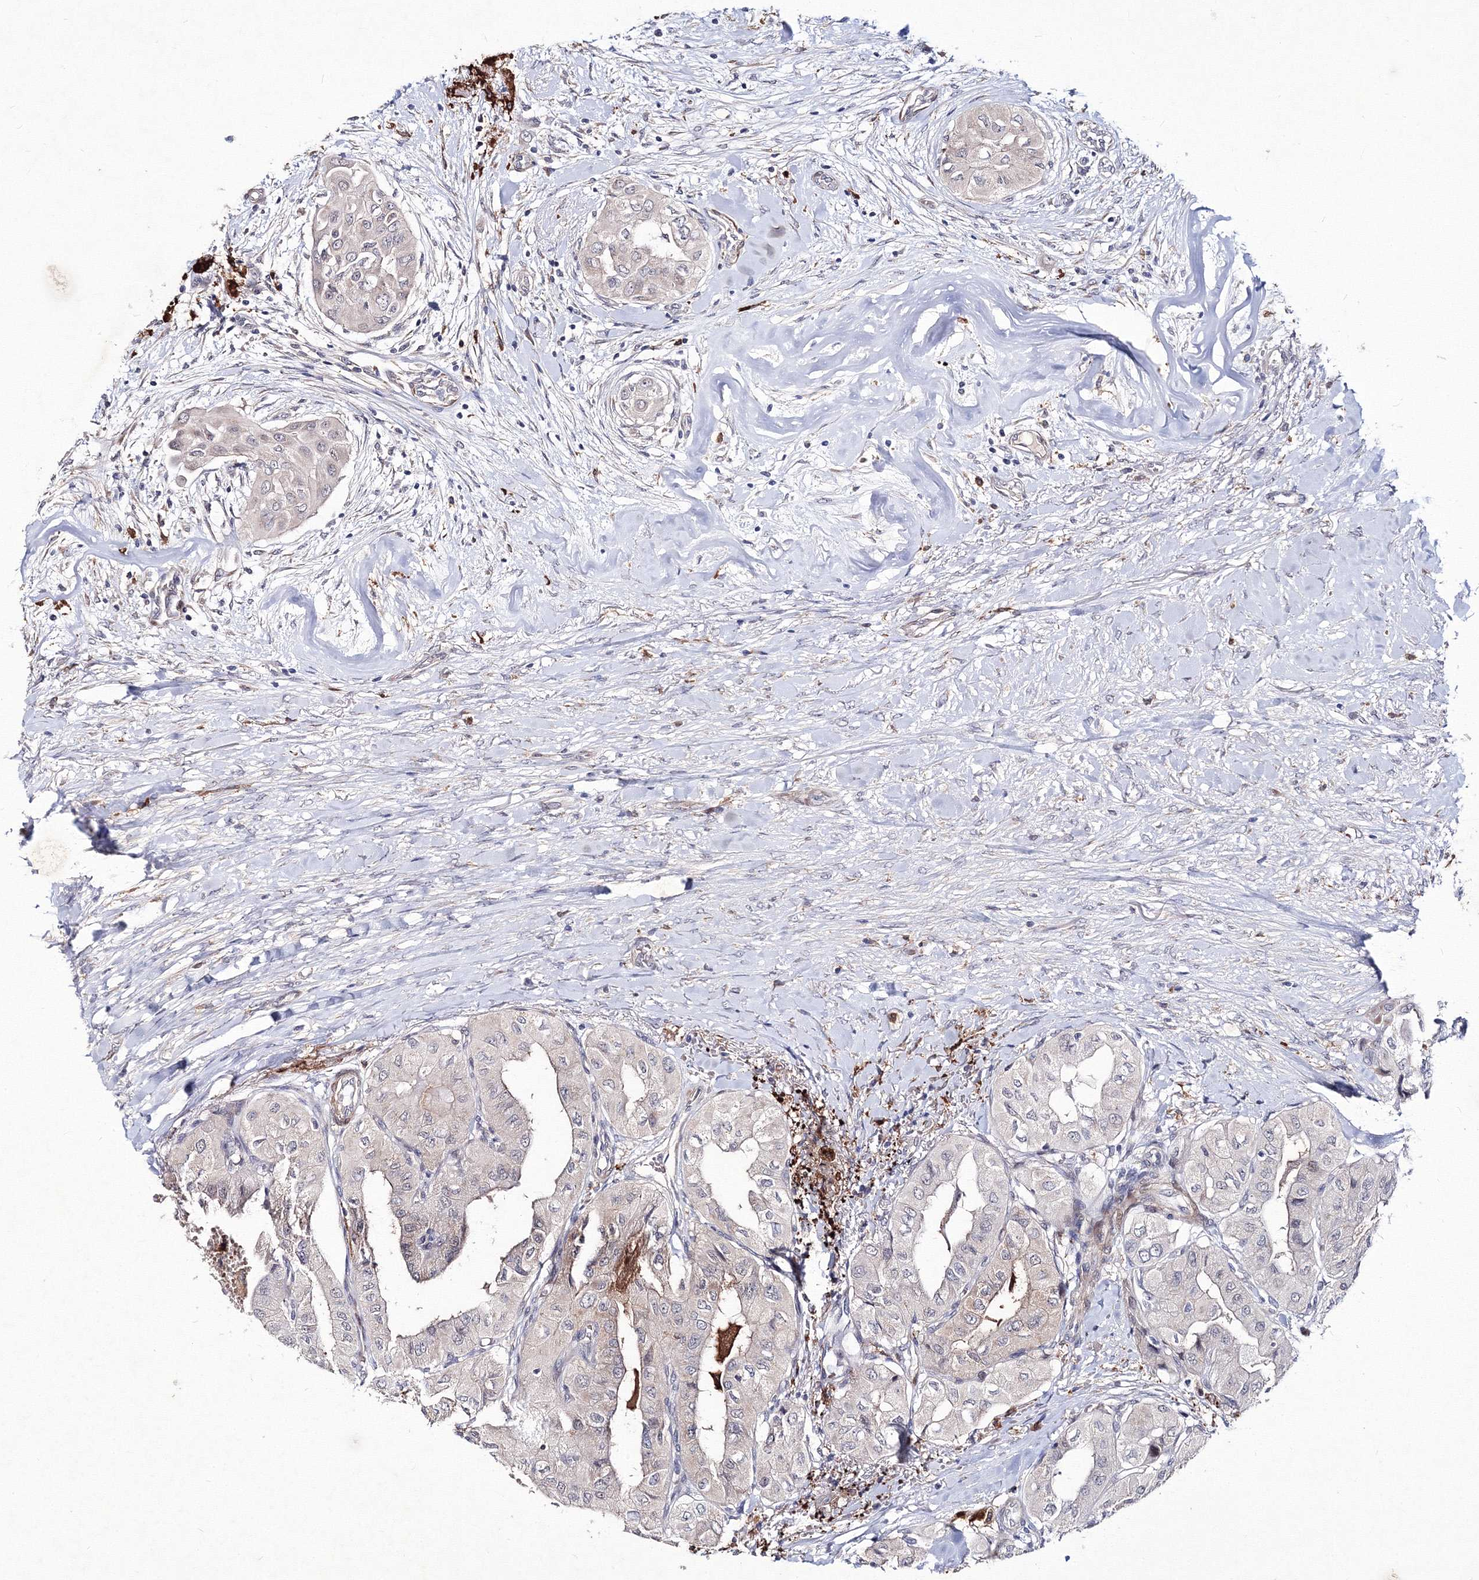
{"staining": {"intensity": "negative", "quantity": "none", "location": "none"}, "tissue": "thyroid cancer", "cell_type": "Tumor cells", "image_type": "cancer", "snomed": [{"axis": "morphology", "description": "Papillary adenocarcinoma, NOS"}, {"axis": "topography", "description": "Thyroid gland"}], "caption": "Micrograph shows no protein positivity in tumor cells of papillary adenocarcinoma (thyroid) tissue.", "gene": "C11orf52", "patient": {"sex": "female", "age": 59}}